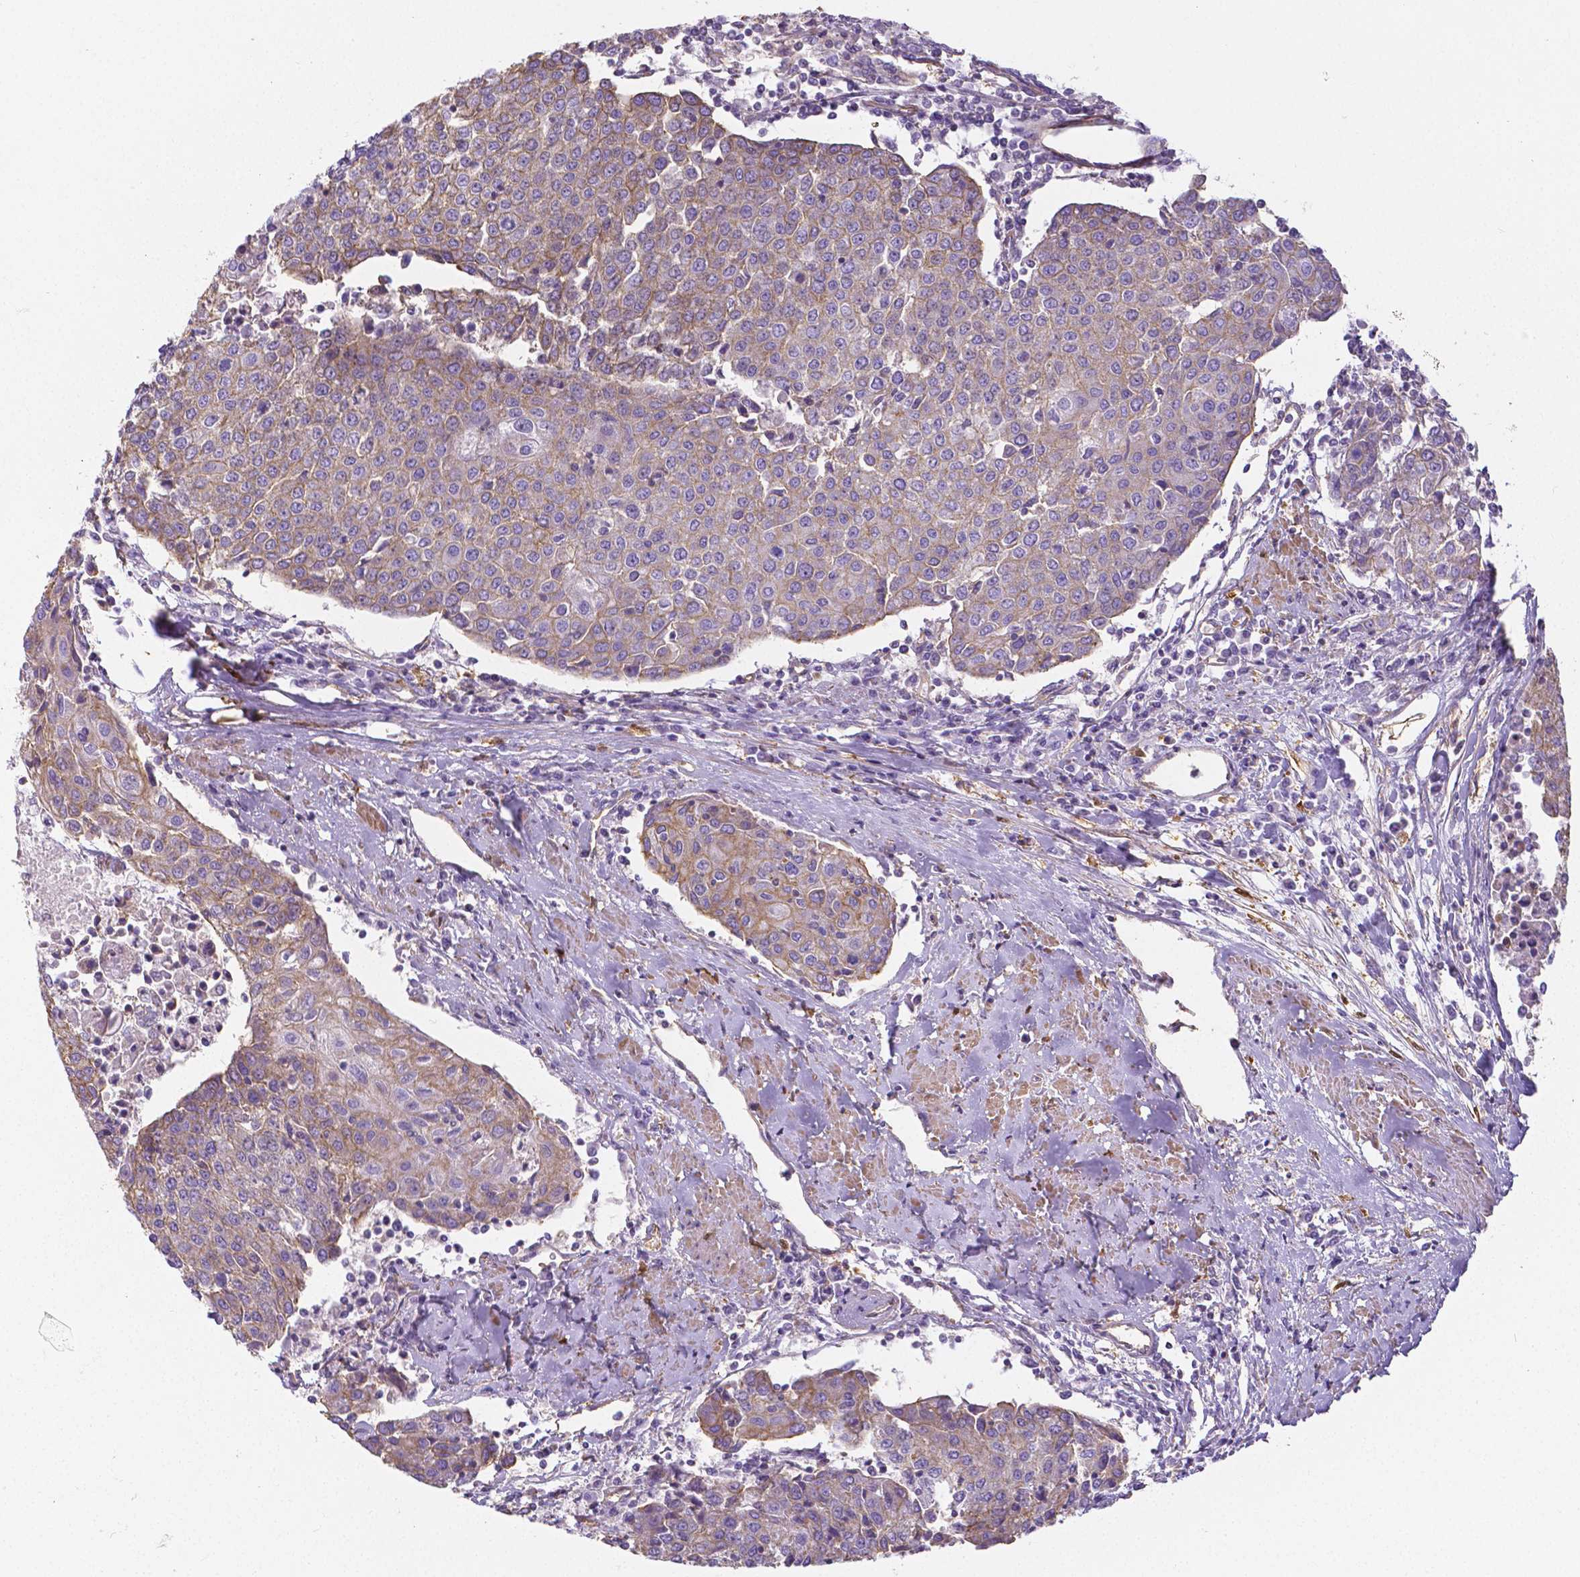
{"staining": {"intensity": "moderate", "quantity": "25%-75%", "location": "cytoplasmic/membranous"}, "tissue": "urothelial cancer", "cell_type": "Tumor cells", "image_type": "cancer", "snomed": [{"axis": "morphology", "description": "Urothelial carcinoma, High grade"}, {"axis": "topography", "description": "Urinary bladder"}], "caption": "Urothelial carcinoma (high-grade) stained with DAB IHC shows medium levels of moderate cytoplasmic/membranous staining in about 25%-75% of tumor cells.", "gene": "CRMP1", "patient": {"sex": "female", "age": 85}}